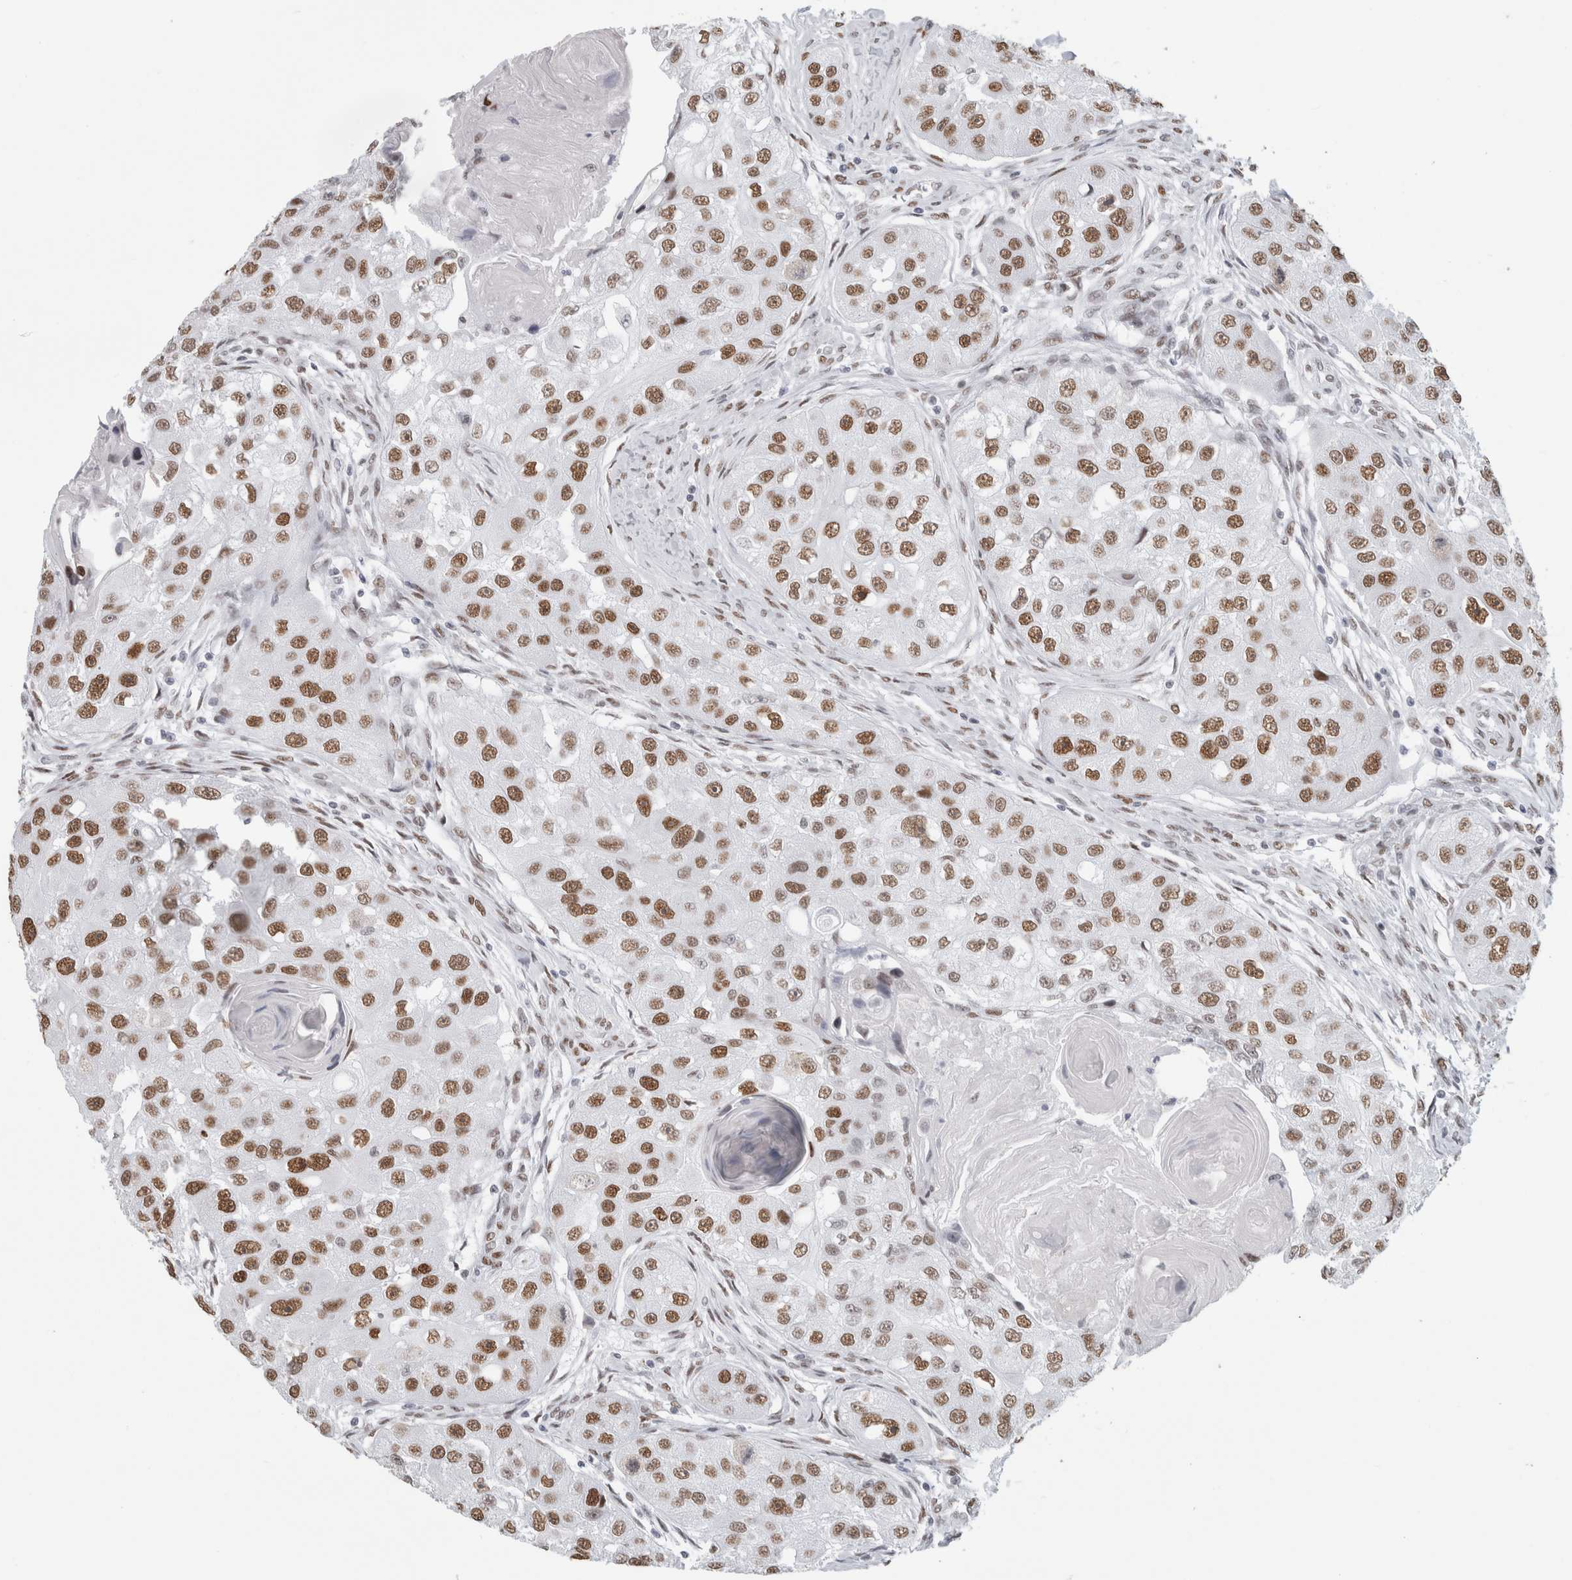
{"staining": {"intensity": "moderate", "quantity": ">75%", "location": "nuclear"}, "tissue": "head and neck cancer", "cell_type": "Tumor cells", "image_type": "cancer", "snomed": [{"axis": "morphology", "description": "Normal tissue, NOS"}, {"axis": "morphology", "description": "Squamous cell carcinoma, NOS"}, {"axis": "topography", "description": "Skeletal muscle"}, {"axis": "topography", "description": "Head-Neck"}], "caption": "High-magnification brightfield microscopy of squamous cell carcinoma (head and neck) stained with DAB (3,3'-diaminobenzidine) (brown) and counterstained with hematoxylin (blue). tumor cells exhibit moderate nuclear positivity is seen in about>75% of cells.", "gene": "SMARCC1", "patient": {"sex": "male", "age": 51}}